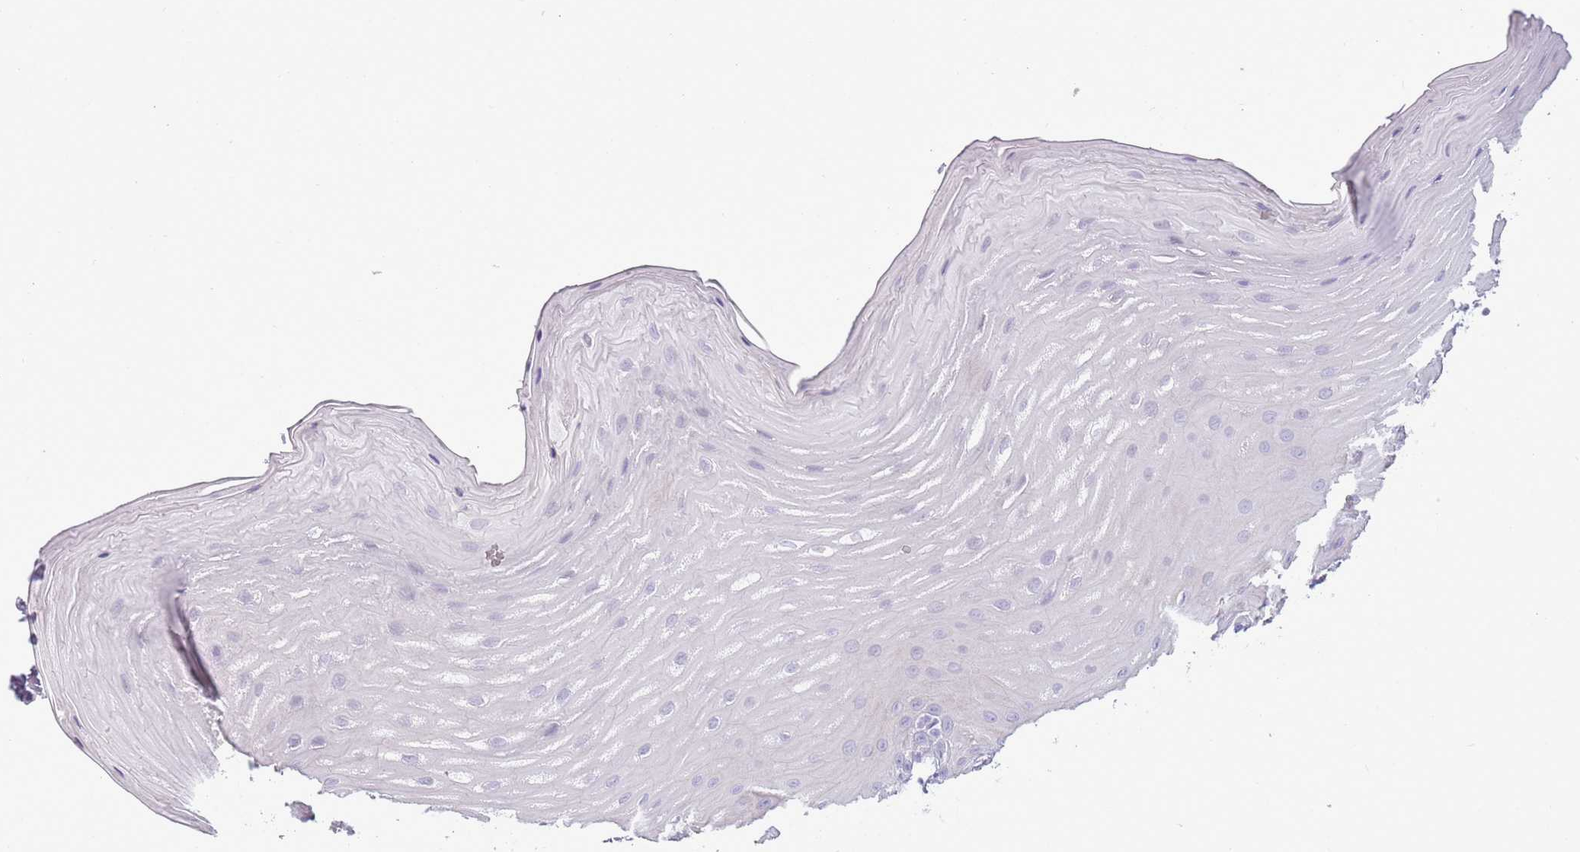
{"staining": {"intensity": "negative", "quantity": "none", "location": "none"}, "tissue": "oral mucosa", "cell_type": "Squamous epithelial cells", "image_type": "normal", "snomed": [{"axis": "morphology", "description": "Normal tissue, NOS"}, {"axis": "topography", "description": "Oral tissue"}], "caption": "Immunohistochemistry micrograph of benign human oral mucosa stained for a protein (brown), which displays no staining in squamous epithelial cells. Brightfield microscopy of IHC stained with DAB (brown) and hematoxylin (blue), captured at high magnification.", "gene": "RPL3L", "patient": {"sex": "female", "age": 39}}